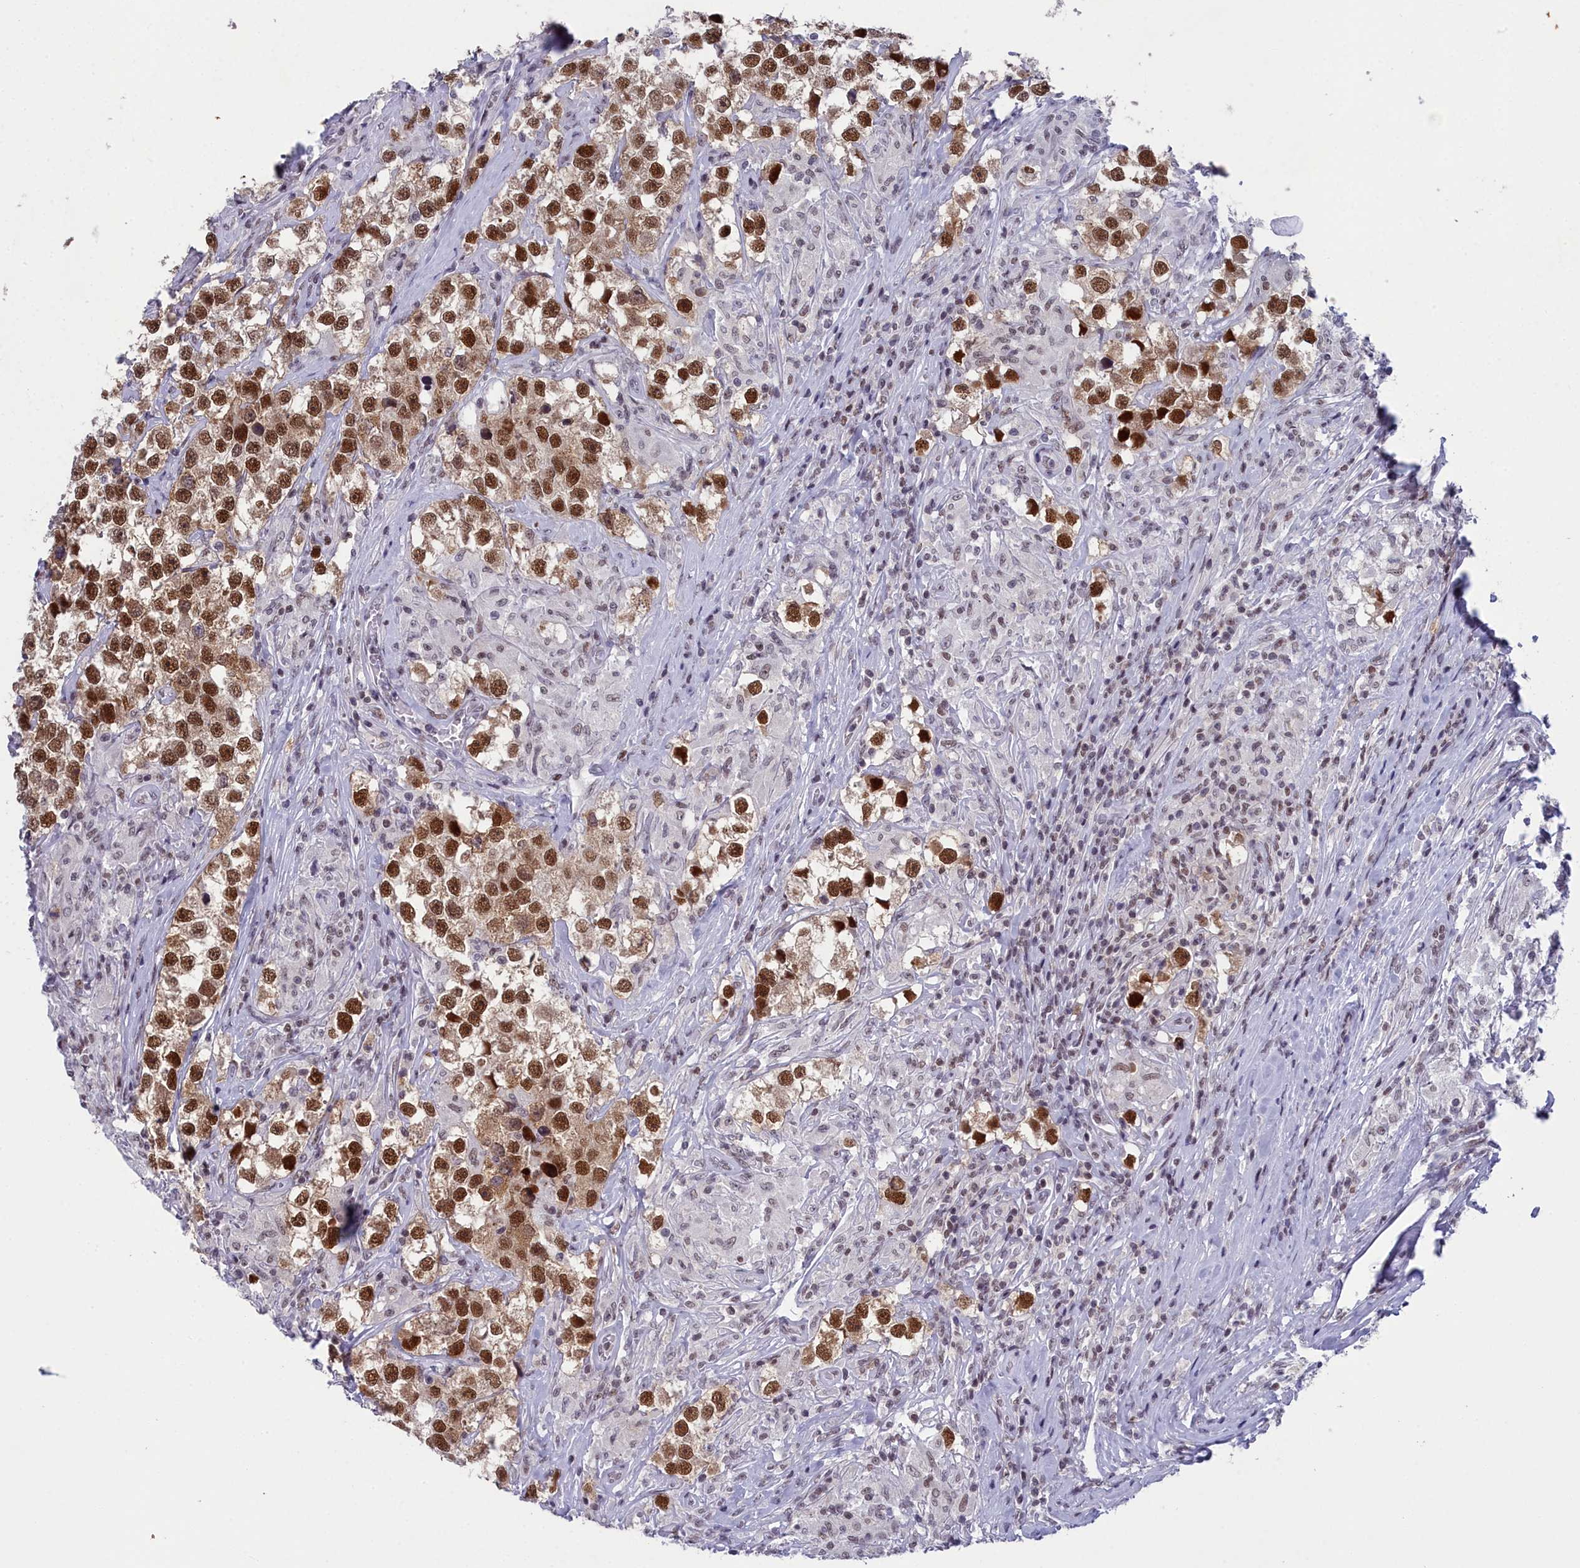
{"staining": {"intensity": "strong", "quantity": ">75%", "location": "nuclear"}, "tissue": "testis cancer", "cell_type": "Tumor cells", "image_type": "cancer", "snomed": [{"axis": "morphology", "description": "Seminoma, NOS"}, {"axis": "topography", "description": "Testis"}], "caption": "Seminoma (testis) stained with a protein marker reveals strong staining in tumor cells.", "gene": "CCDC97", "patient": {"sex": "male", "age": 46}}